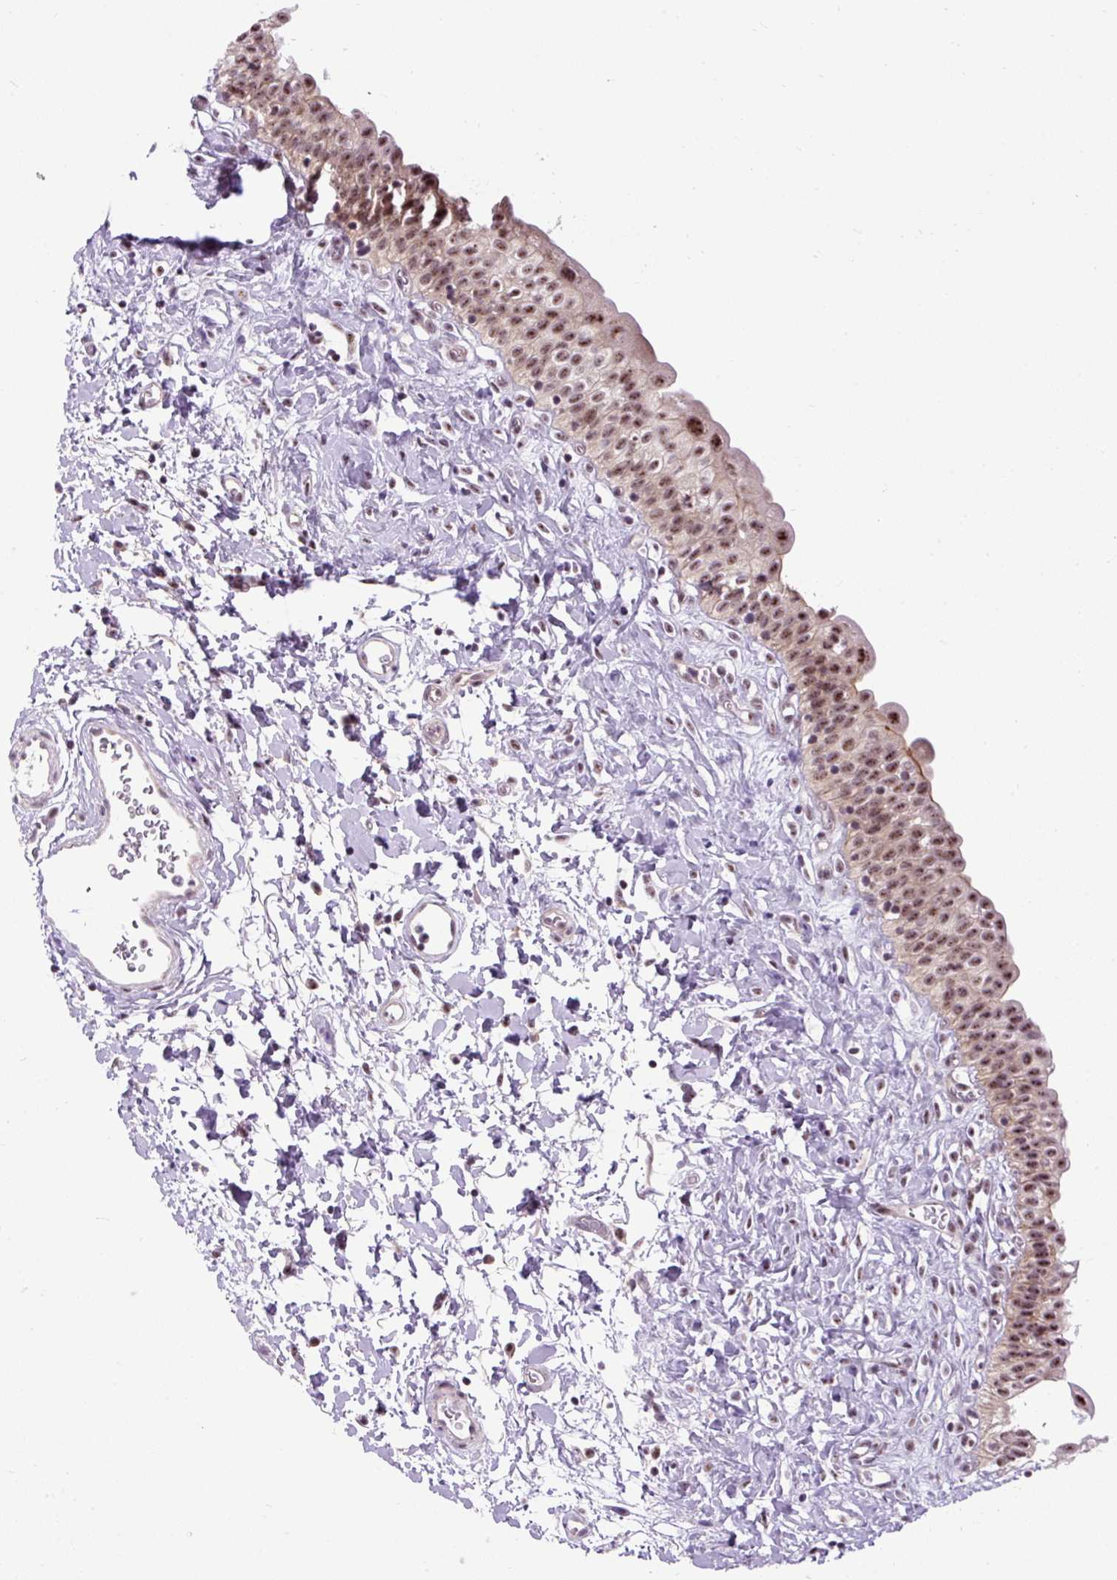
{"staining": {"intensity": "moderate", "quantity": ">75%", "location": "nuclear"}, "tissue": "urinary bladder", "cell_type": "Urothelial cells", "image_type": "normal", "snomed": [{"axis": "morphology", "description": "Normal tissue, NOS"}, {"axis": "topography", "description": "Urinary bladder"}], "caption": "This is an image of immunohistochemistry staining of benign urinary bladder, which shows moderate staining in the nuclear of urothelial cells.", "gene": "SMC5", "patient": {"sex": "male", "age": 51}}